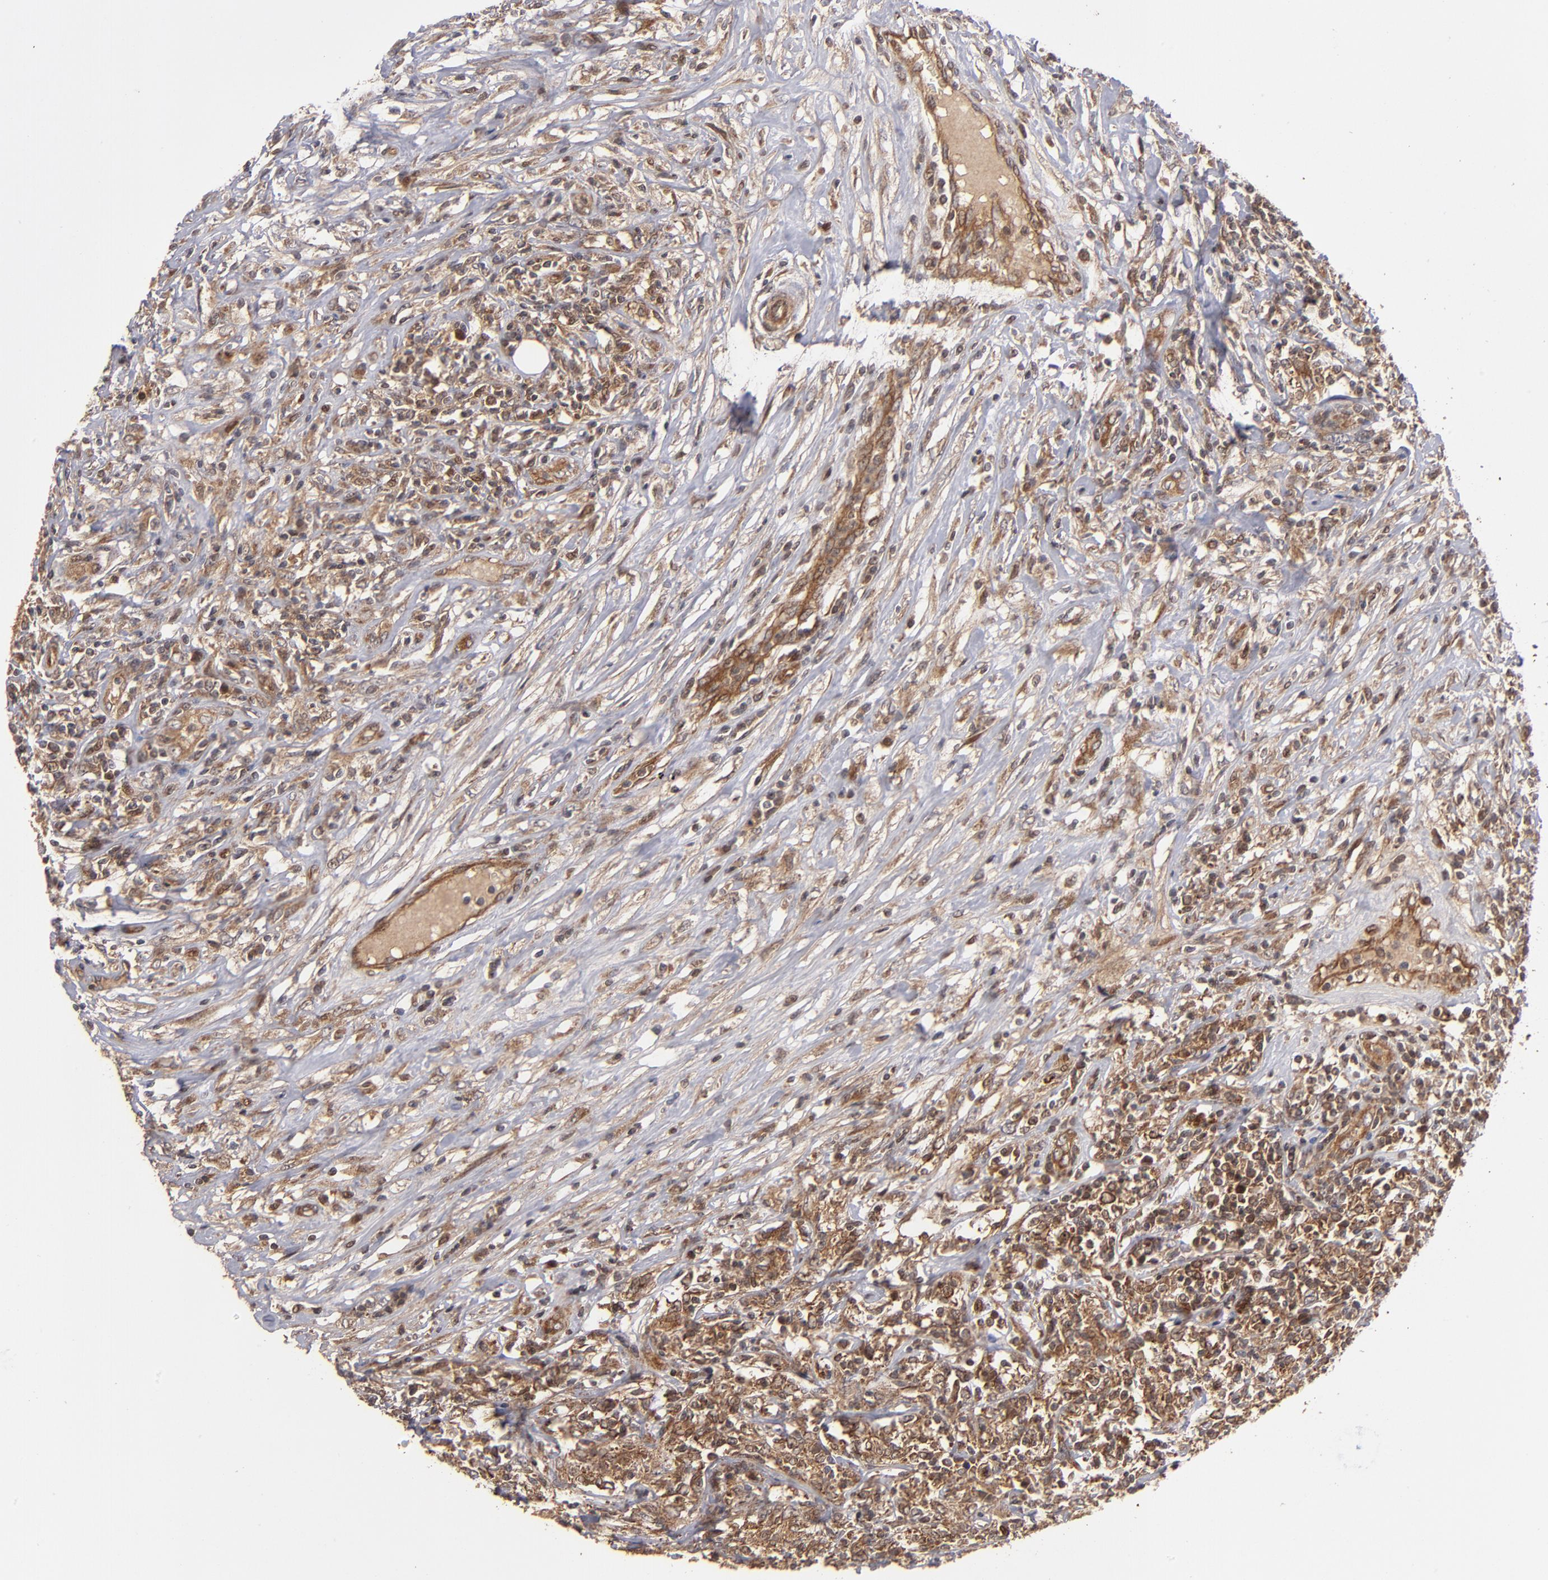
{"staining": {"intensity": "moderate", "quantity": ">75%", "location": "cytoplasmic/membranous"}, "tissue": "lymphoma", "cell_type": "Tumor cells", "image_type": "cancer", "snomed": [{"axis": "morphology", "description": "Malignant lymphoma, non-Hodgkin's type, High grade"}, {"axis": "topography", "description": "Lymph node"}], "caption": "This micrograph displays immunohistochemistry (IHC) staining of human lymphoma, with medium moderate cytoplasmic/membranous expression in approximately >75% of tumor cells.", "gene": "BDKRB1", "patient": {"sex": "female", "age": 84}}